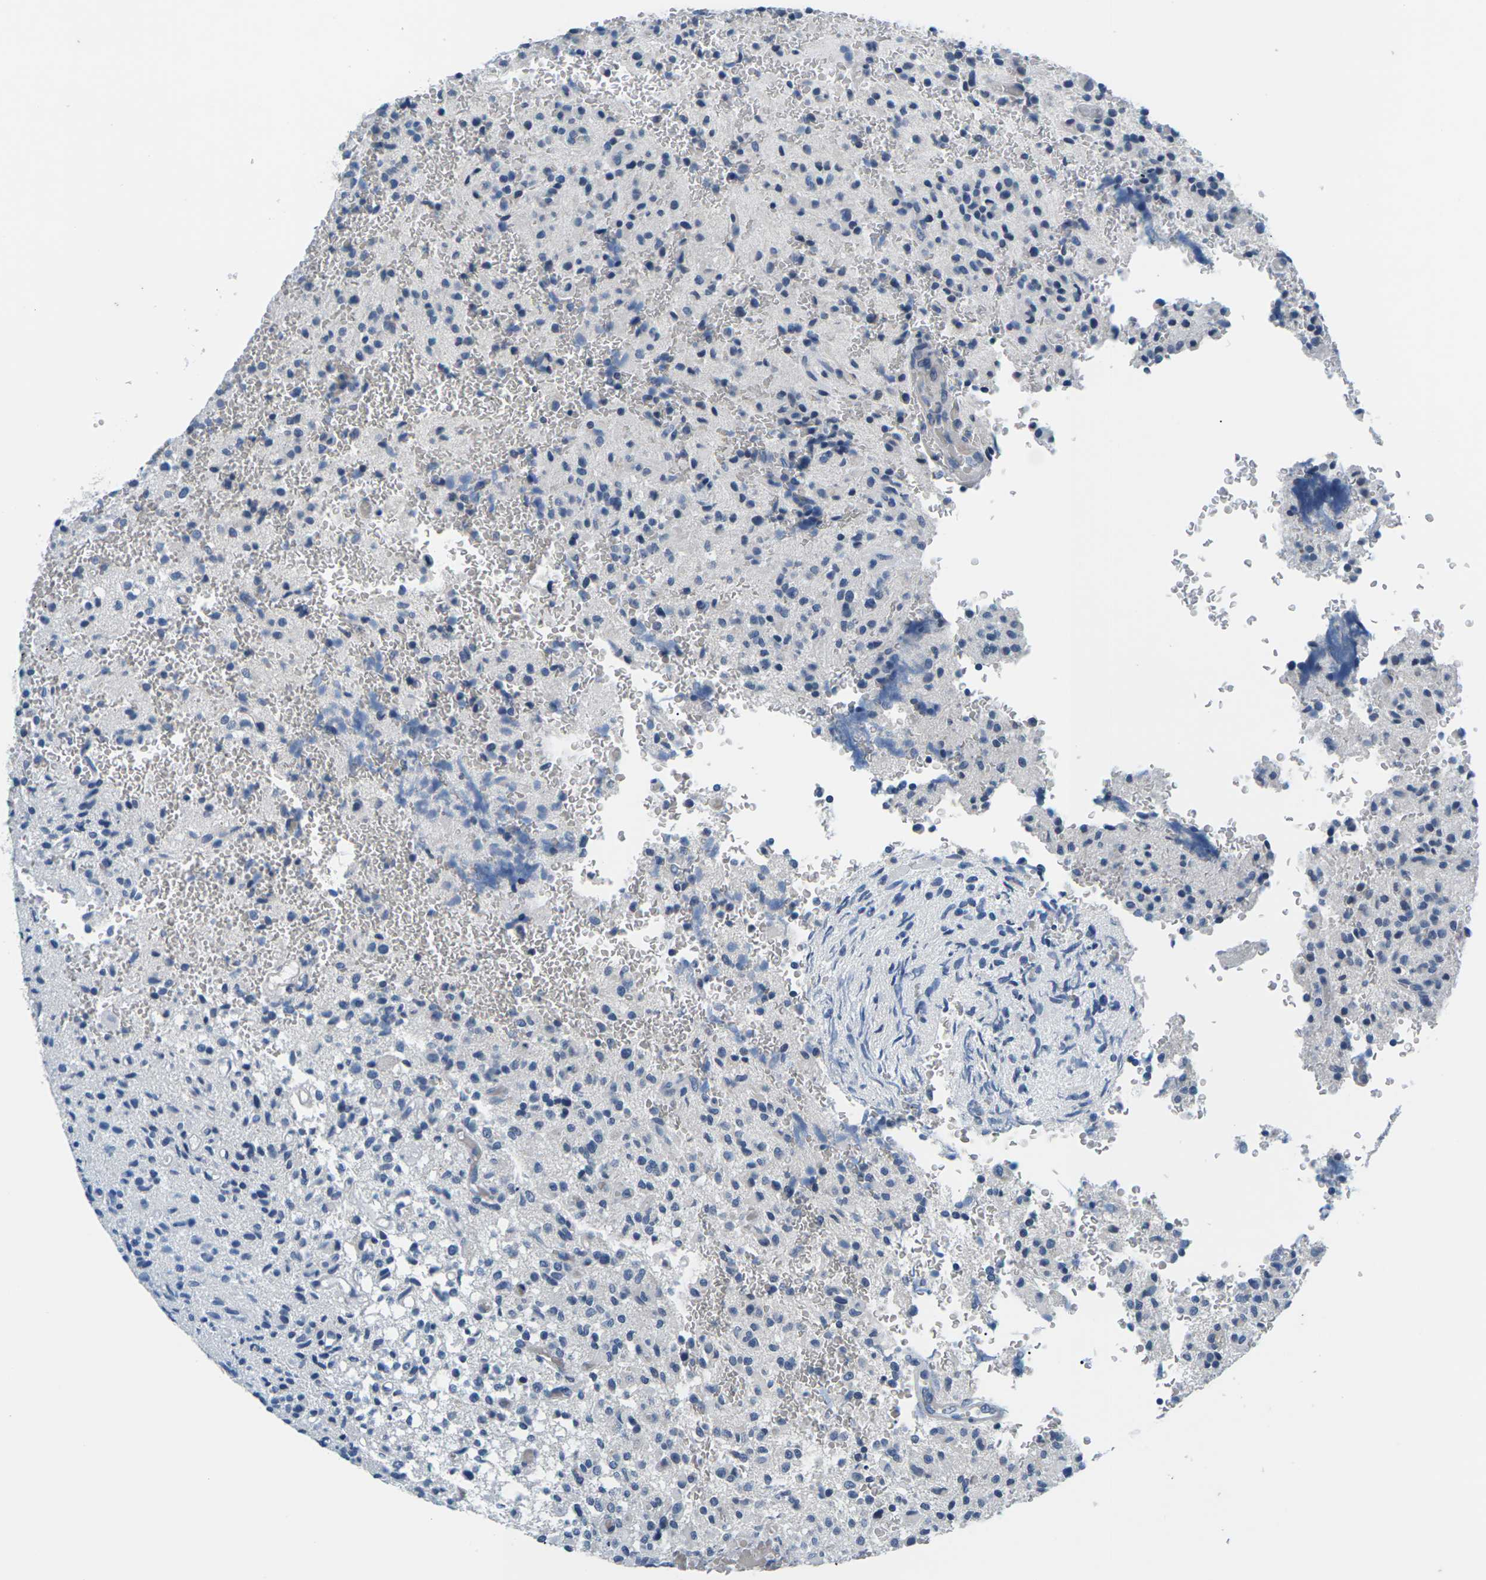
{"staining": {"intensity": "negative", "quantity": "none", "location": "none"}, "tissue": "glioma", "cell_type": "Tumor cells", "image_type": "cancer", "snomed": [{"axis": "morphology", "description": "Glioma, malignant, High grade"}, {"axis": "topography", "description": "Brain"}], "caption": "This micrograph is of high-grade glioma (malignant) stained with IHC to label a protein in brown with the nuclei are counter-stained blue. There is no expression in tumor cells. Nuclei are stained in blue.", "gene": "UMOD", "patient": {"sex": "male", "age": 71}}